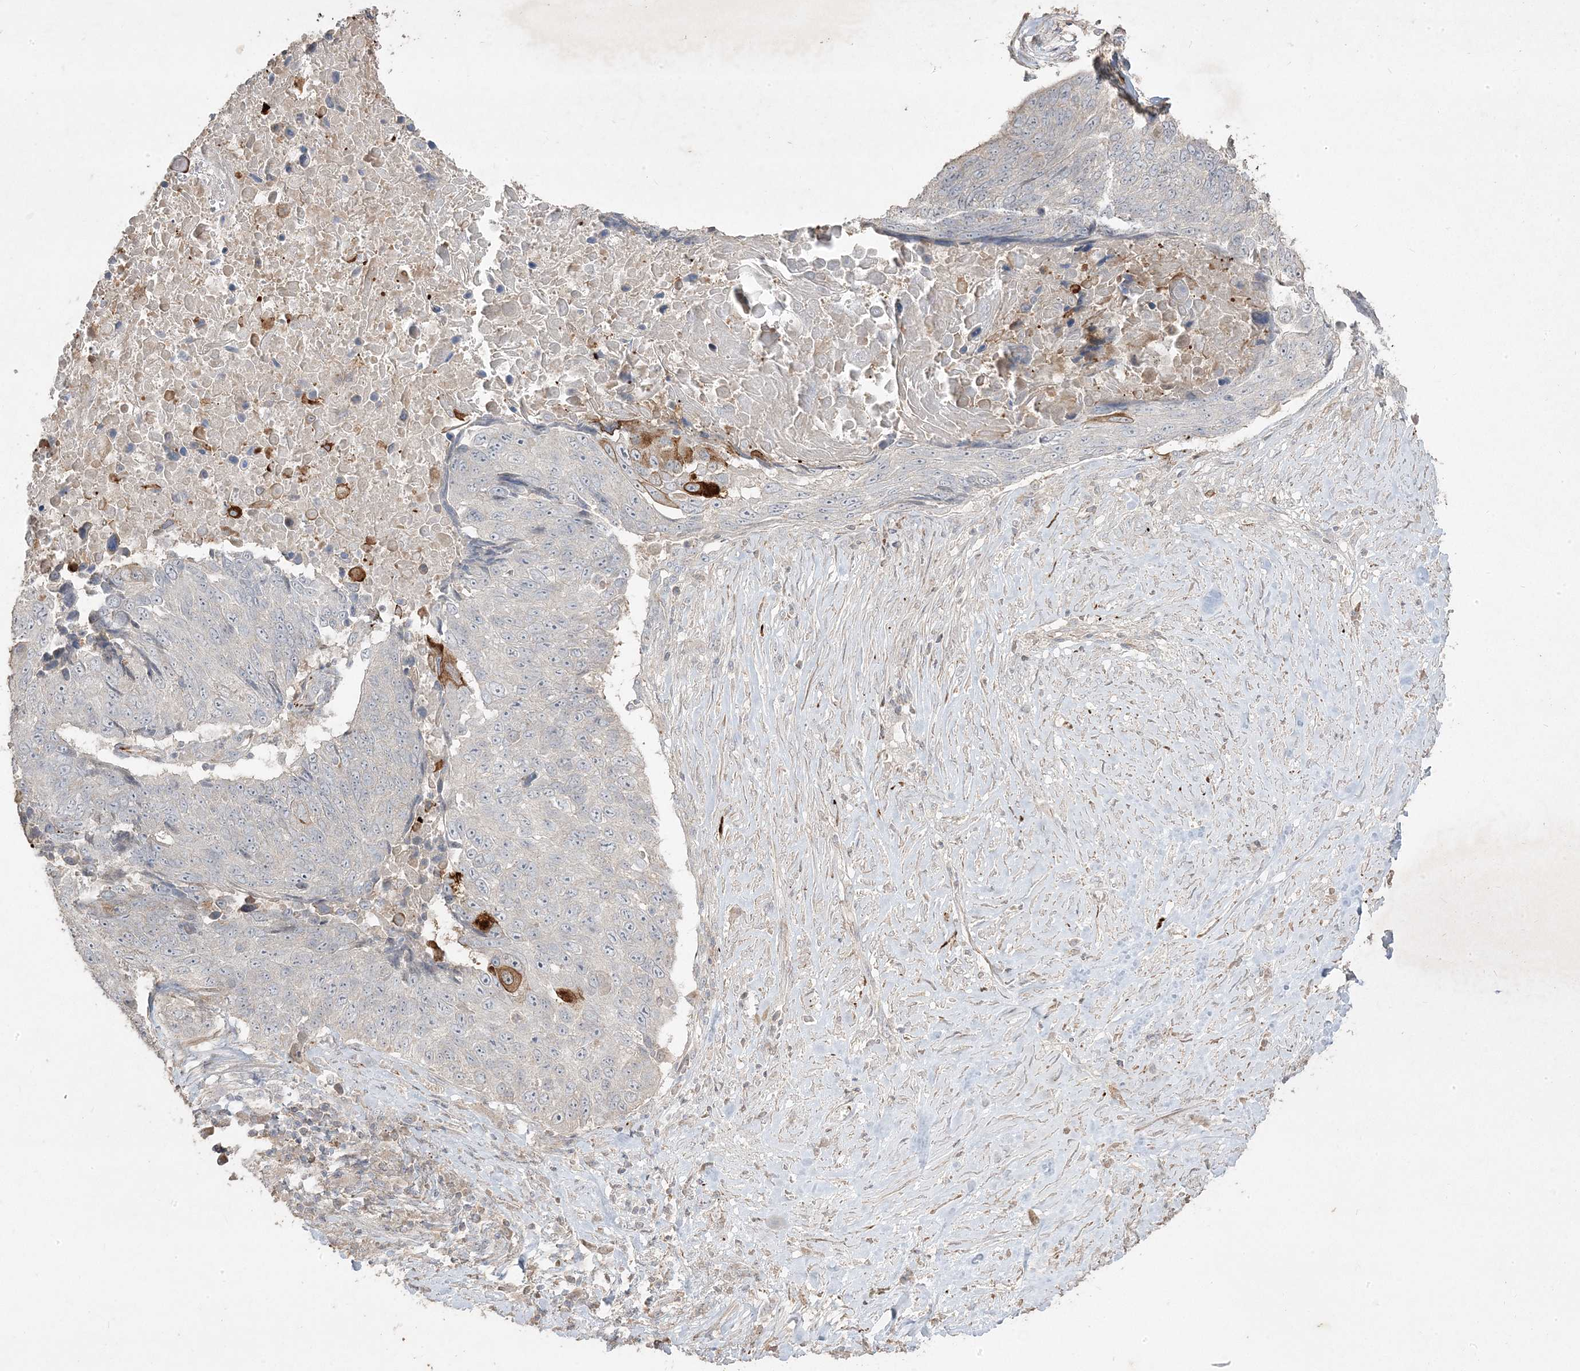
{"staining": {"intensity": "negative", "quantity": "none", "location": "none"}, "tissue": "lung cancer", "cell_type": "Tumor cells", "image_type": "cancer", "snomed": [{"axis": "morphology", "description": "Squamous cell carcinoma, NOS"}, {"axis": "topography", "description": "Lung"}], "caption": "Tumor cells are negative for brown protein staining in lung cancer.", "gene": "RGL4", "patient": {"sex": "male", "age": 66}}